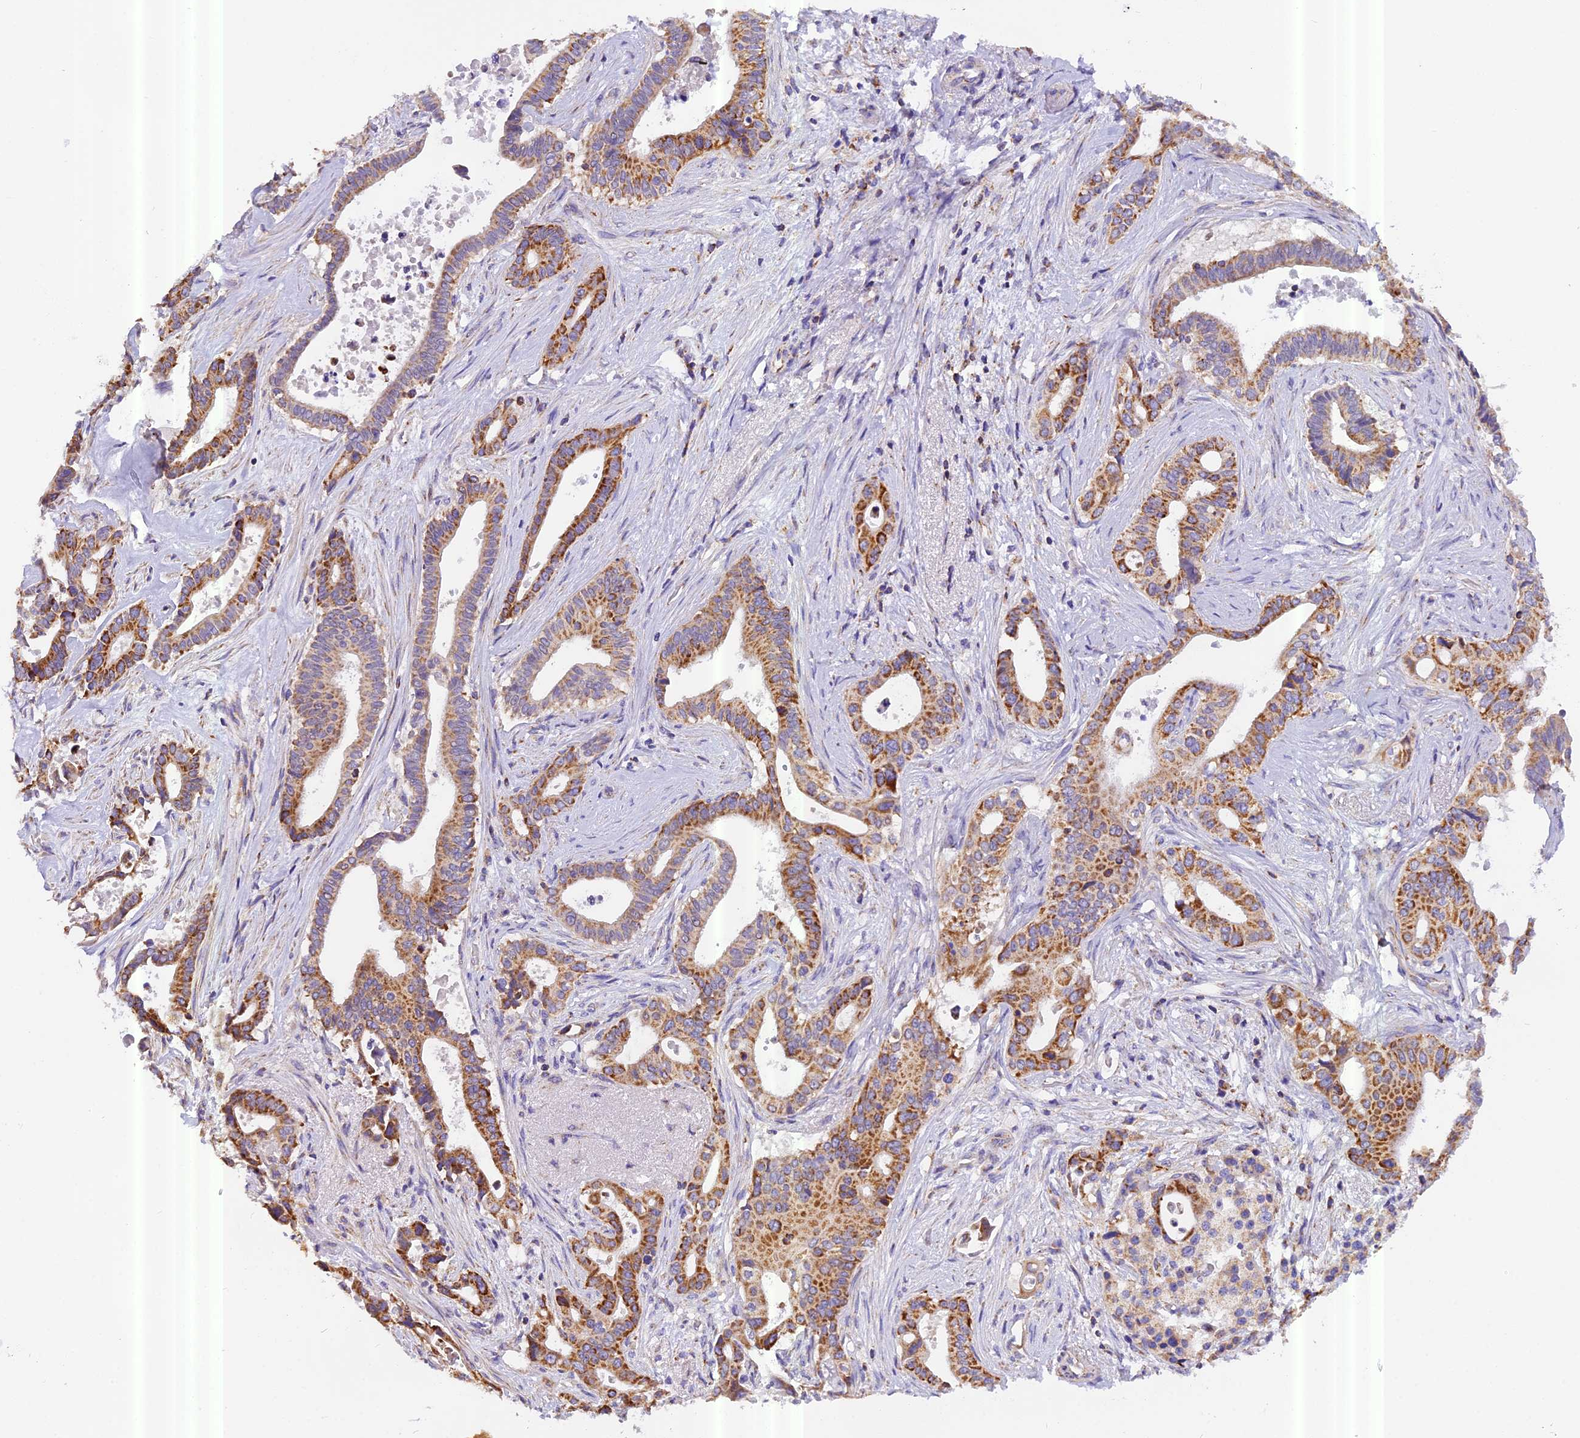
{"staining": {"intensity": "moderate", "quantity": ">75%", "location": "cytoplasmic/membranous"}, "tissue": "pancreatic cancer", "cell_type": "Tumor cells", "image_type": "cancer", "snomed": [{"axis": "morphology", "description": "Adenocarcinoma, NOS"}, {"axis": "topography", "description": "Pancreas"}], "caption": "Tumor cells demonstrate medium levels of moderate cytoplasmic/membranous positivity in approximately >75% of cells in pancreatic adenocarcinoma.", "gene": "MGME1", "patient": {"sex": "female", "age": 77}}